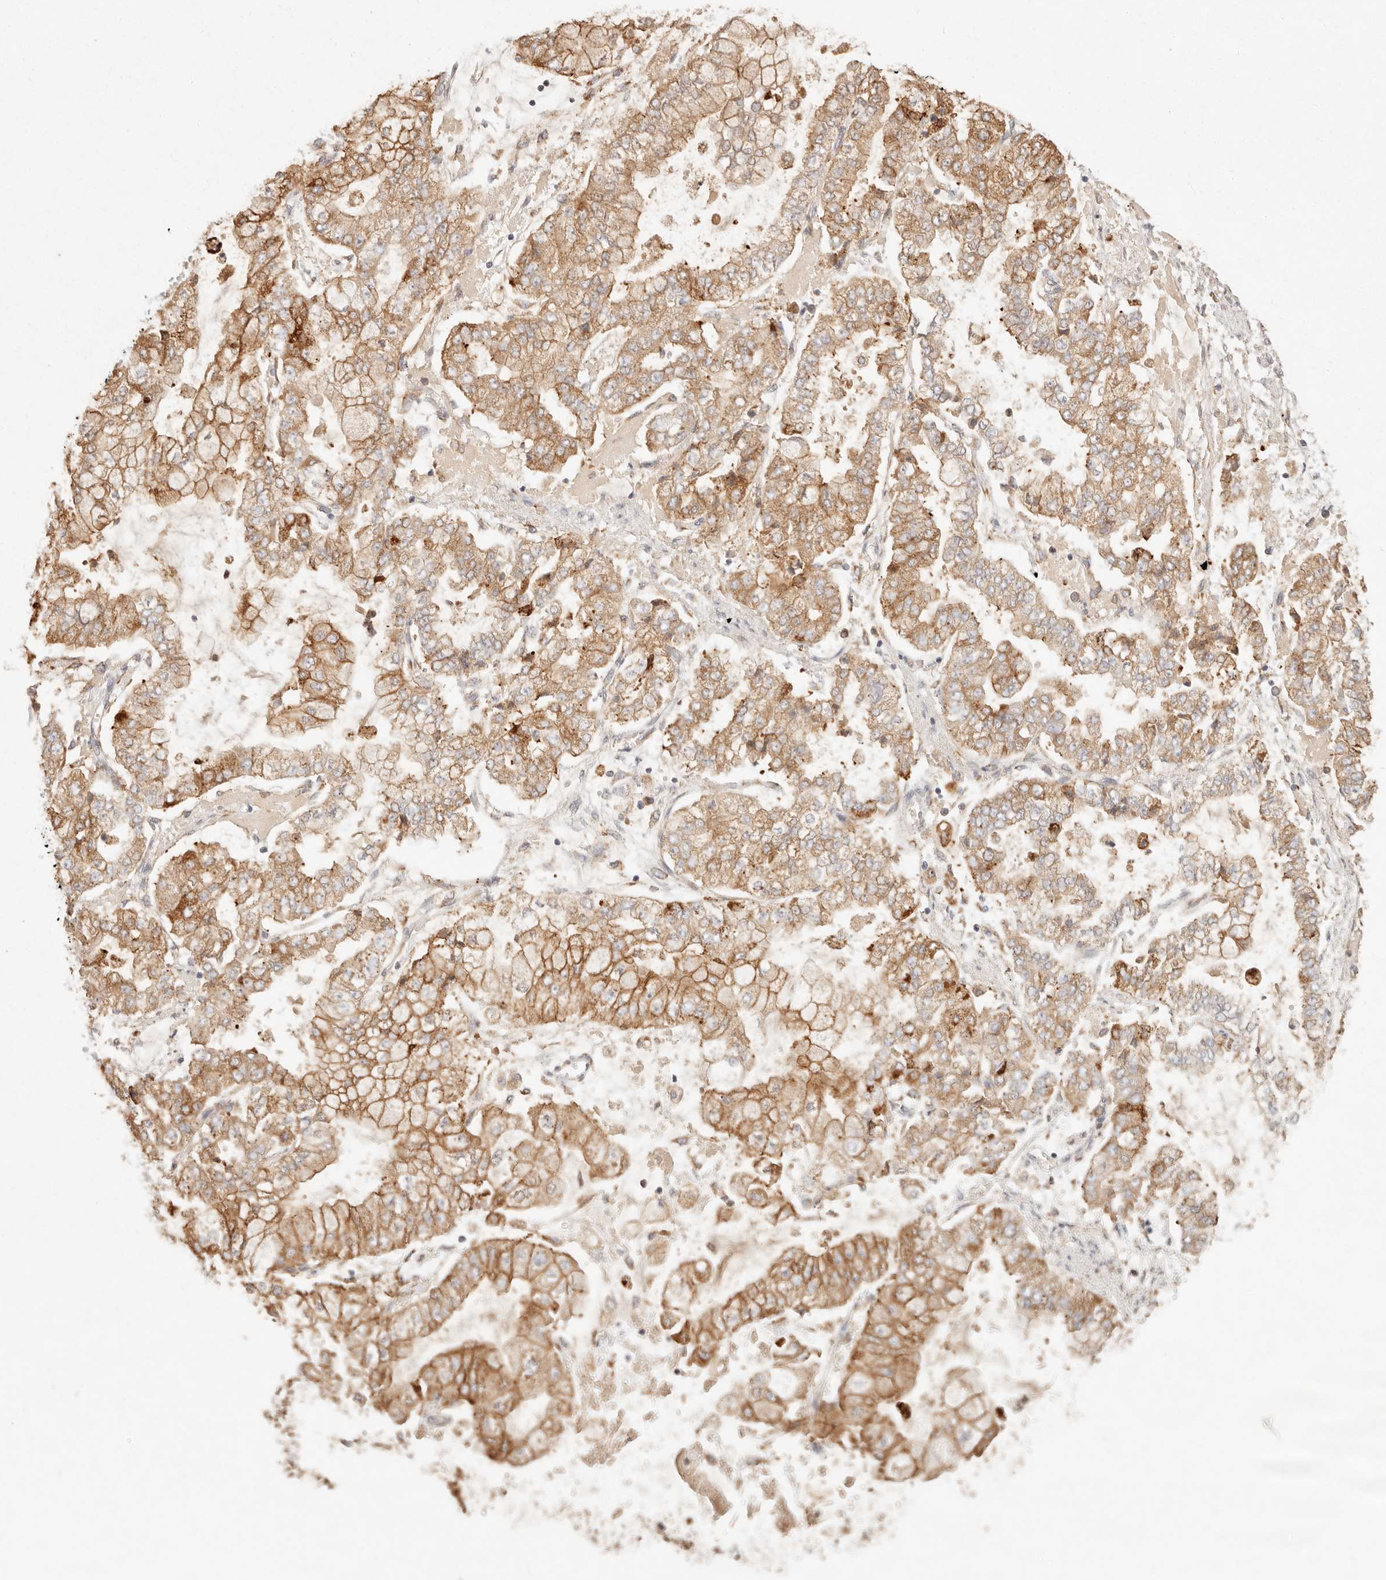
{"staining": {"intensity": "strong", "quantity": ">75%", "location": "cytoplasmic/membranous"}, "tissue": "stomach cancer", "cell_type": "Tumor cells", "image_type": "cancer", "snomed": [{"axis": "morphology", "description": "Adenocarcinoma, NOS"}, {"axis": "topography", "description": "Stomach"}], "caption": "High-power microscopy captured an immunohistochemistry (IHC) photomicrograph of adenocarcinoma (stomach), revealing strong cytoplasmic/membranous staining in about >75% of tumor cells.", "gene": "C1orf127", "patient": {"sex": "male", "age": 76}}